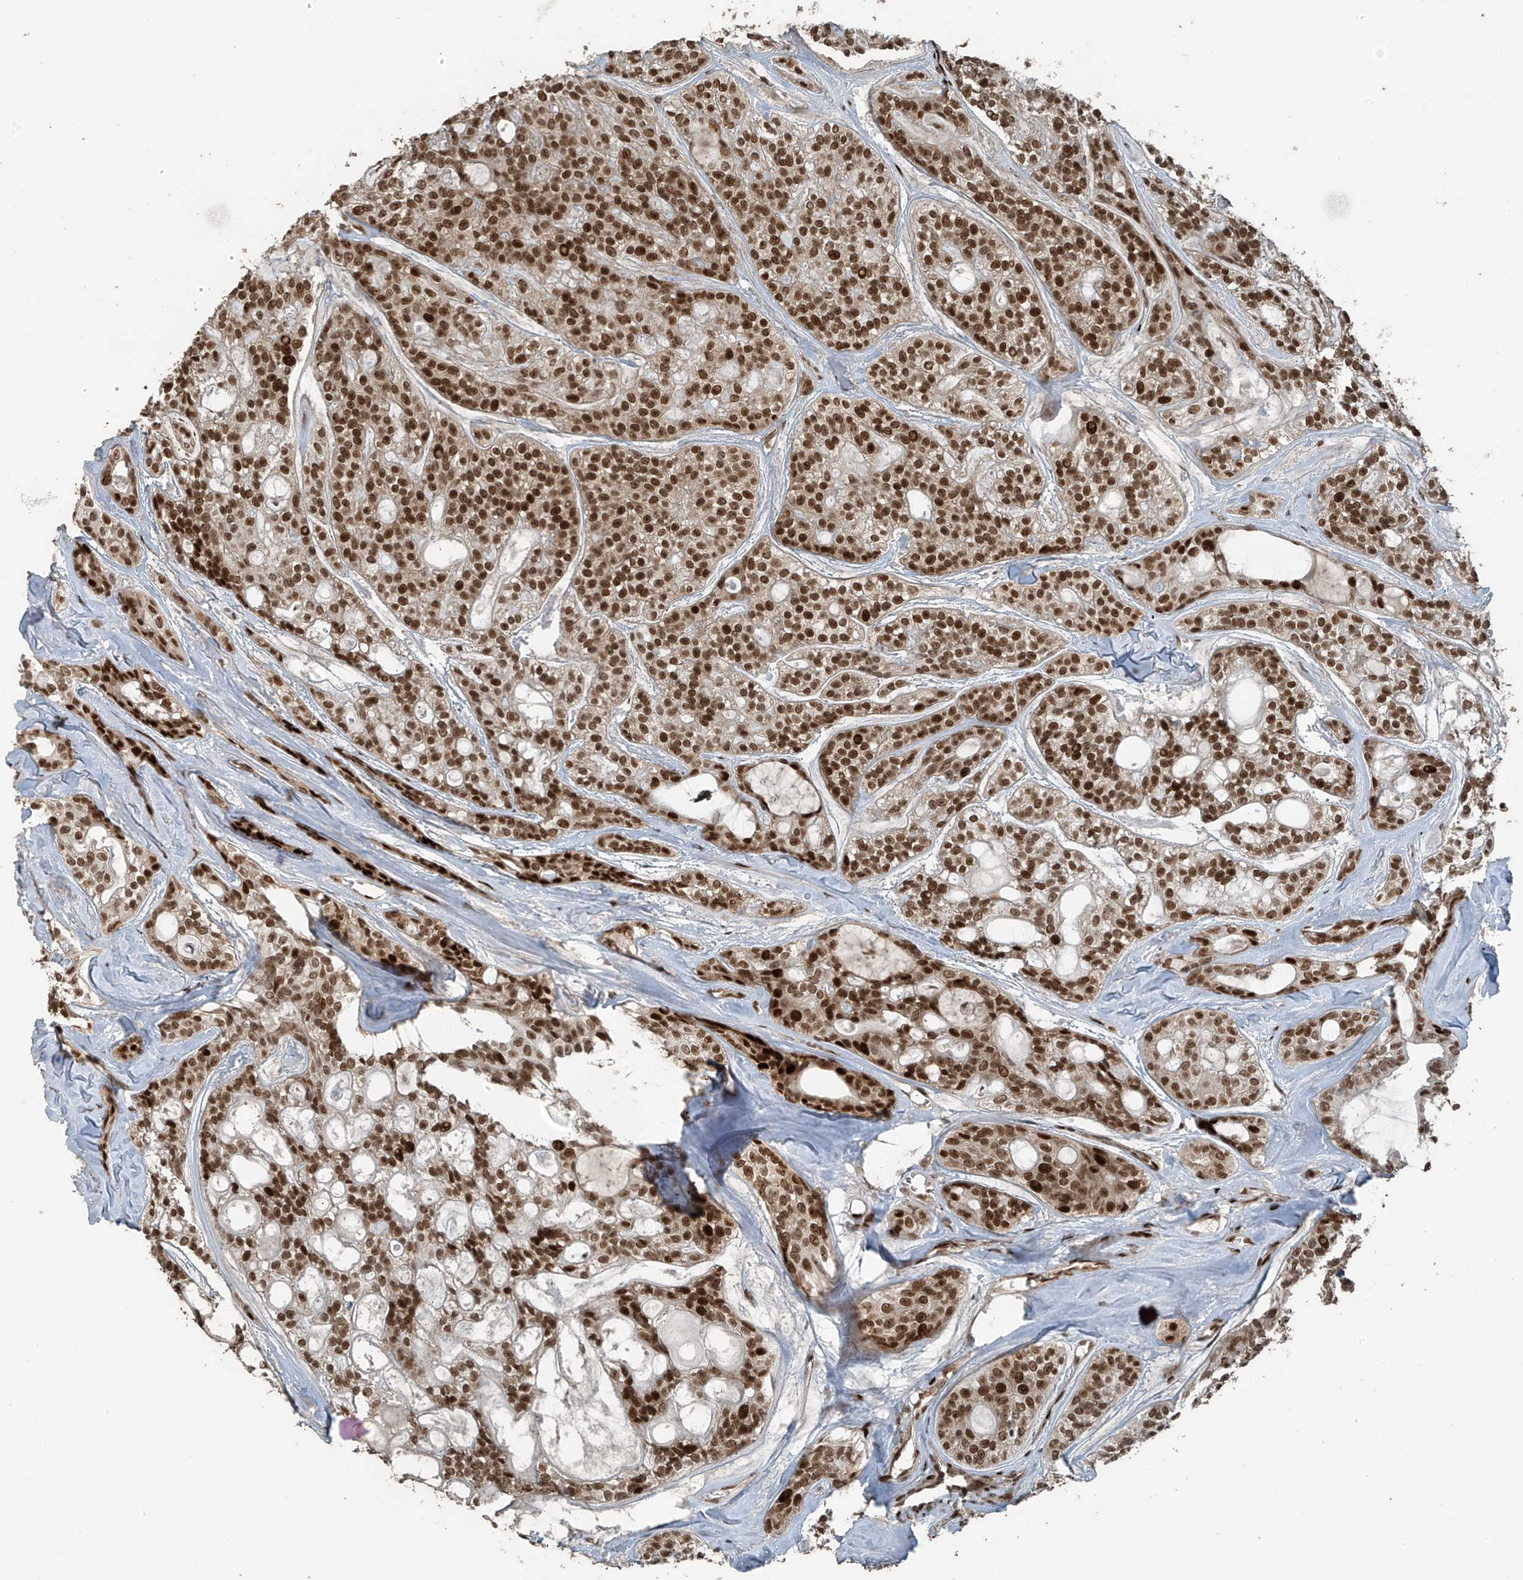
{"staining": {"intensity": "strong", "quantity": ">75%", "location": "nuclear"}, "tissue": "head and neck cancer", "cell_type": "Tumor cells", "image_type": "cancer", "snomed": [{"axis": "morphology", "description": "Adenocarcinoma, NOS"}, {"axis": "topography", "description": "Head-Neck"}], "caption": "Strong nuclear expression is identified in about >75% of tumor cells in adenocarcinoma (head and neck). The protein of interest is shown in brown color, while the nuclei are stained blue.", "gene": "PCNP", "patient": {"sex": "male", "age": 66}}